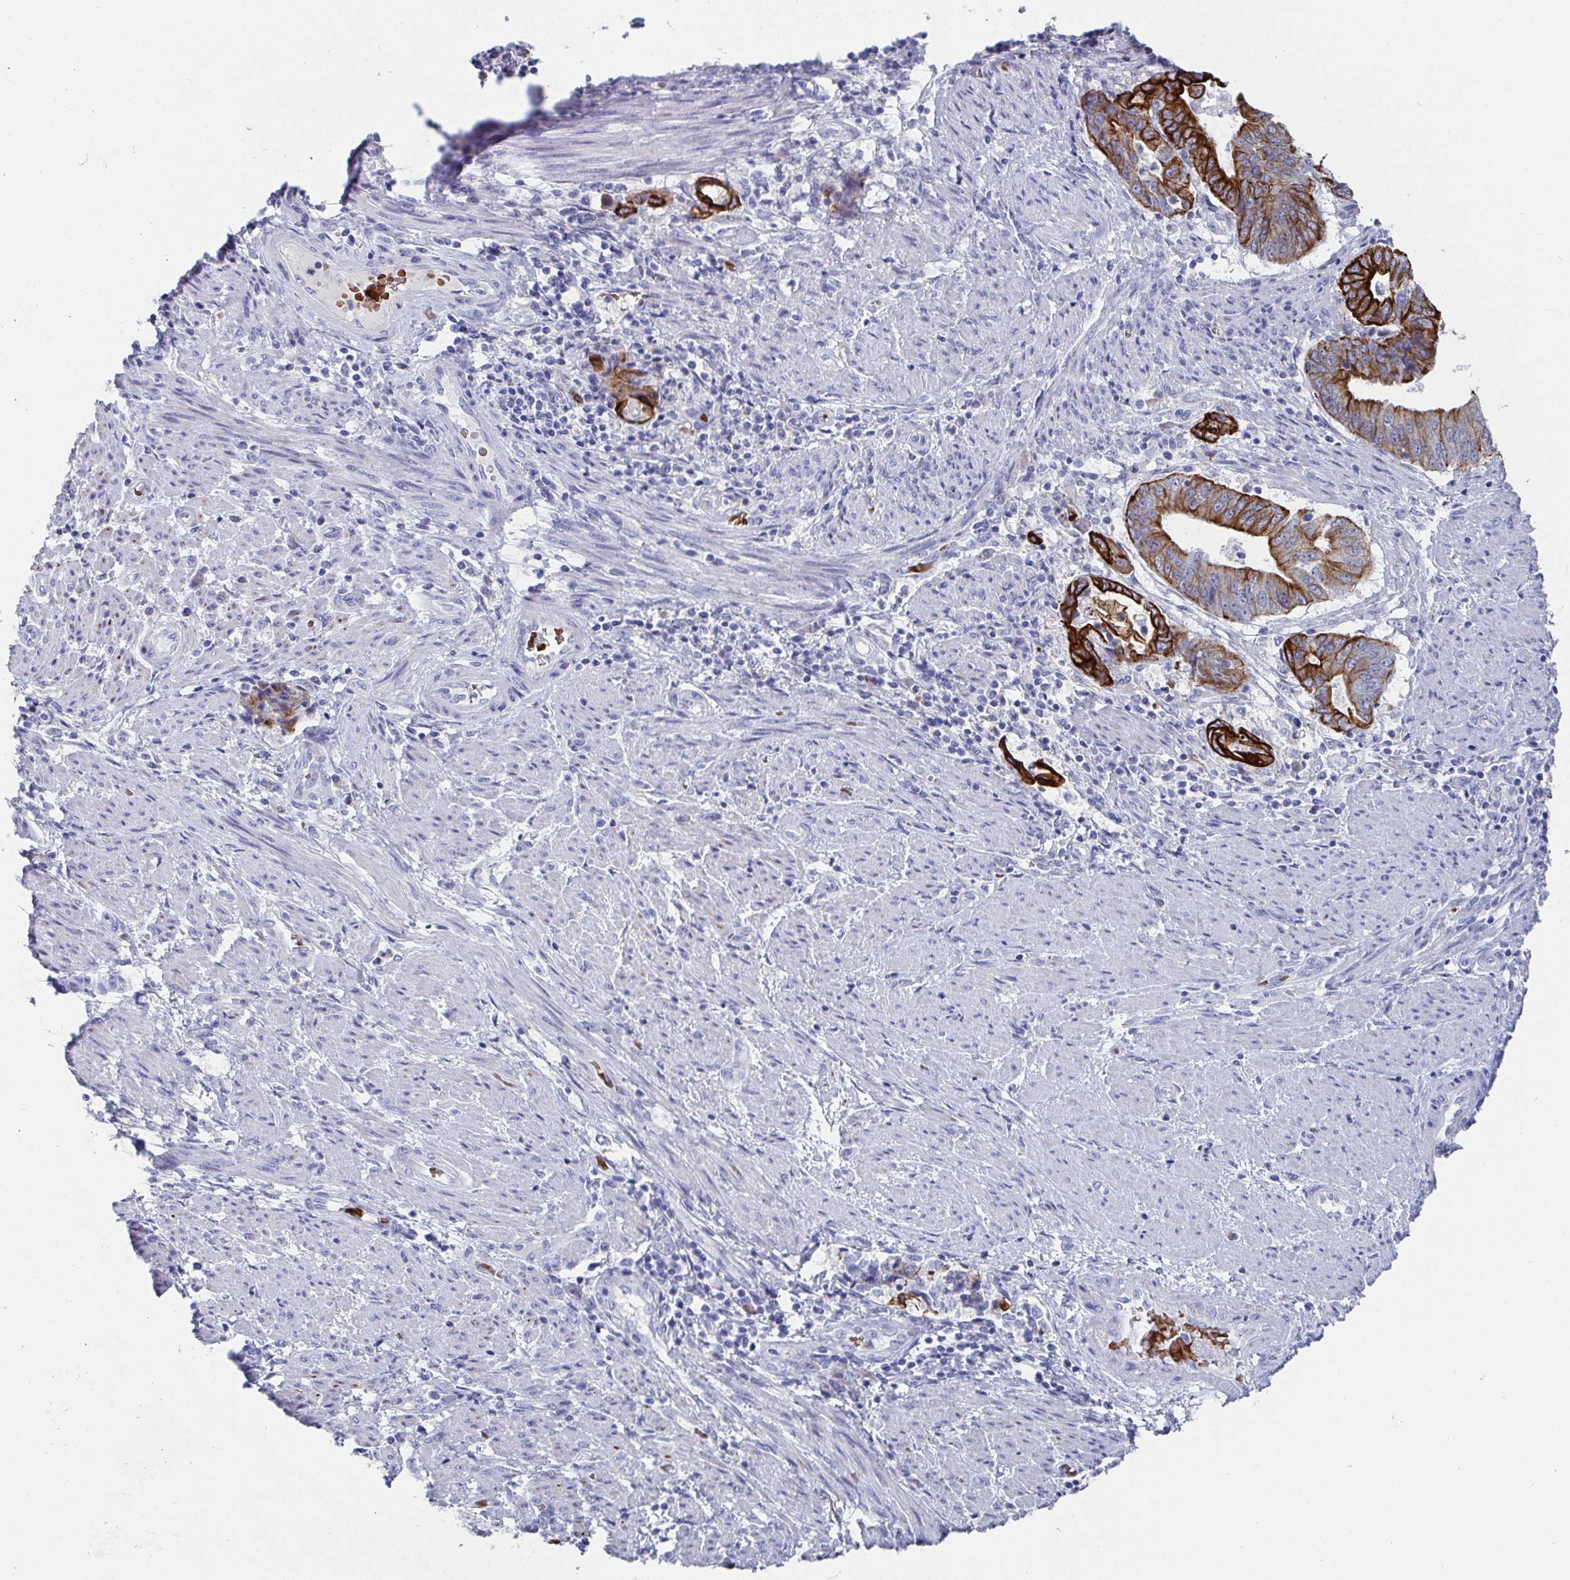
{"staining": {"intensity": "strong", "quantity": "25%-75%", "location": "cytoplasmic/membranous"}, "tissue": "endometrial cancer", "cell_type": "Tumor cells", "image_type": "cancer", "snomed": [{"axis": "morphology", "description": "Adenocarcinoma, NOS"}, {"axis": "topography", "description": "Endometrium"}], "caption": "An IHC photomicrograph of neoplastic tissue is shown. Protein staining in brown labels strong cytoplasmic/membranous positivity in adenocarcinoma (endometrial) within tumor cells.", "gene": "CLDN8", "patient": {"sex": "female", "age": 65}}